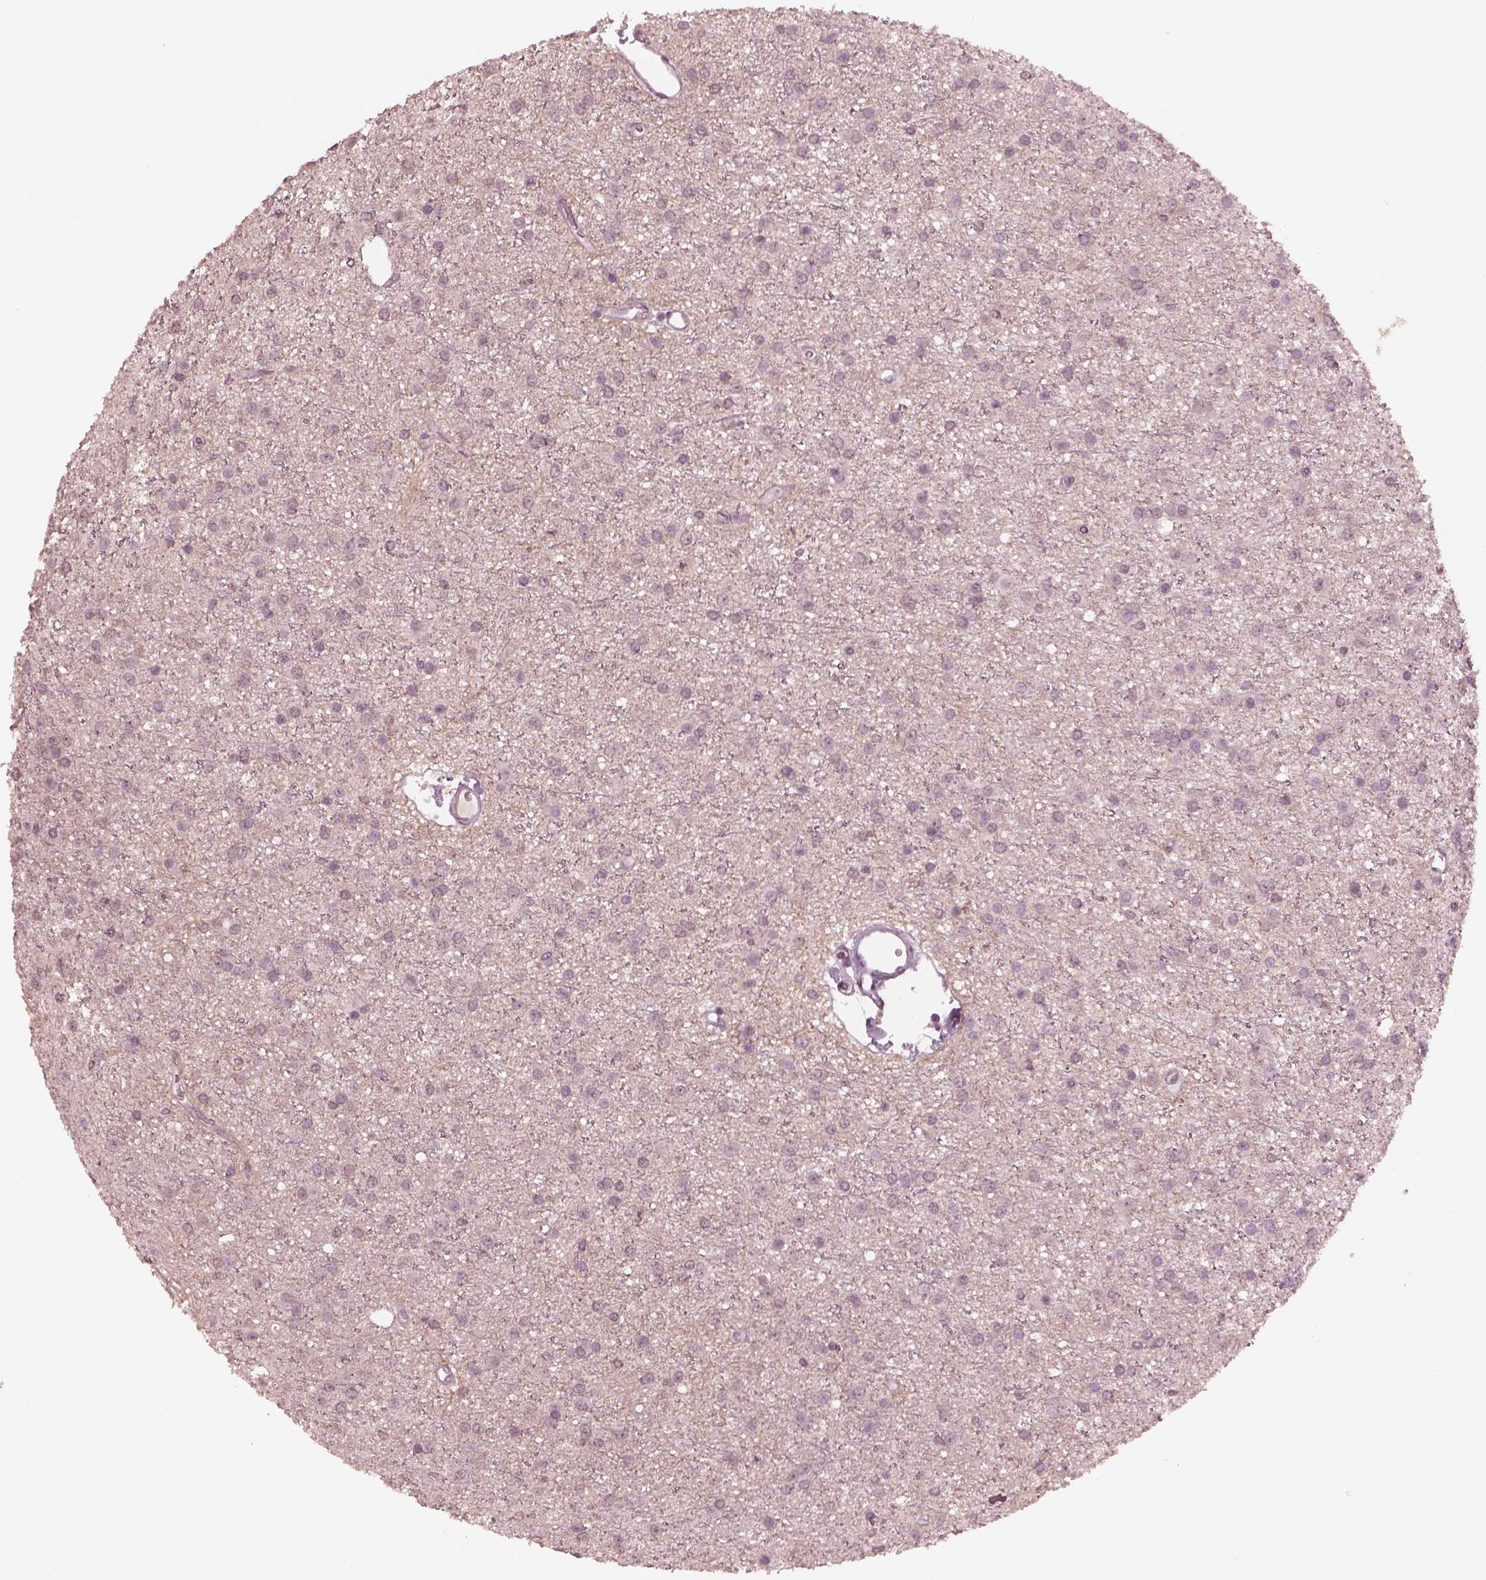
{"staining": {"intensity": "negative", "quantity": "none", "location": "none"}, "tissue": "glioma", "cell_type": "Tumor cells", "image_type": "cancer", "snomed": [{"axis": "morphology", "description": "Glioma, malignant, Low grade"}, {"axis": "topography", "description": "Brain"}], "caption": "Malignant low-grade glioma was stained to show a protein in brown. There is no significant expression in tumor cells.", "gene": "KRT79", "patient": {"sex": "male", "age": 27}}